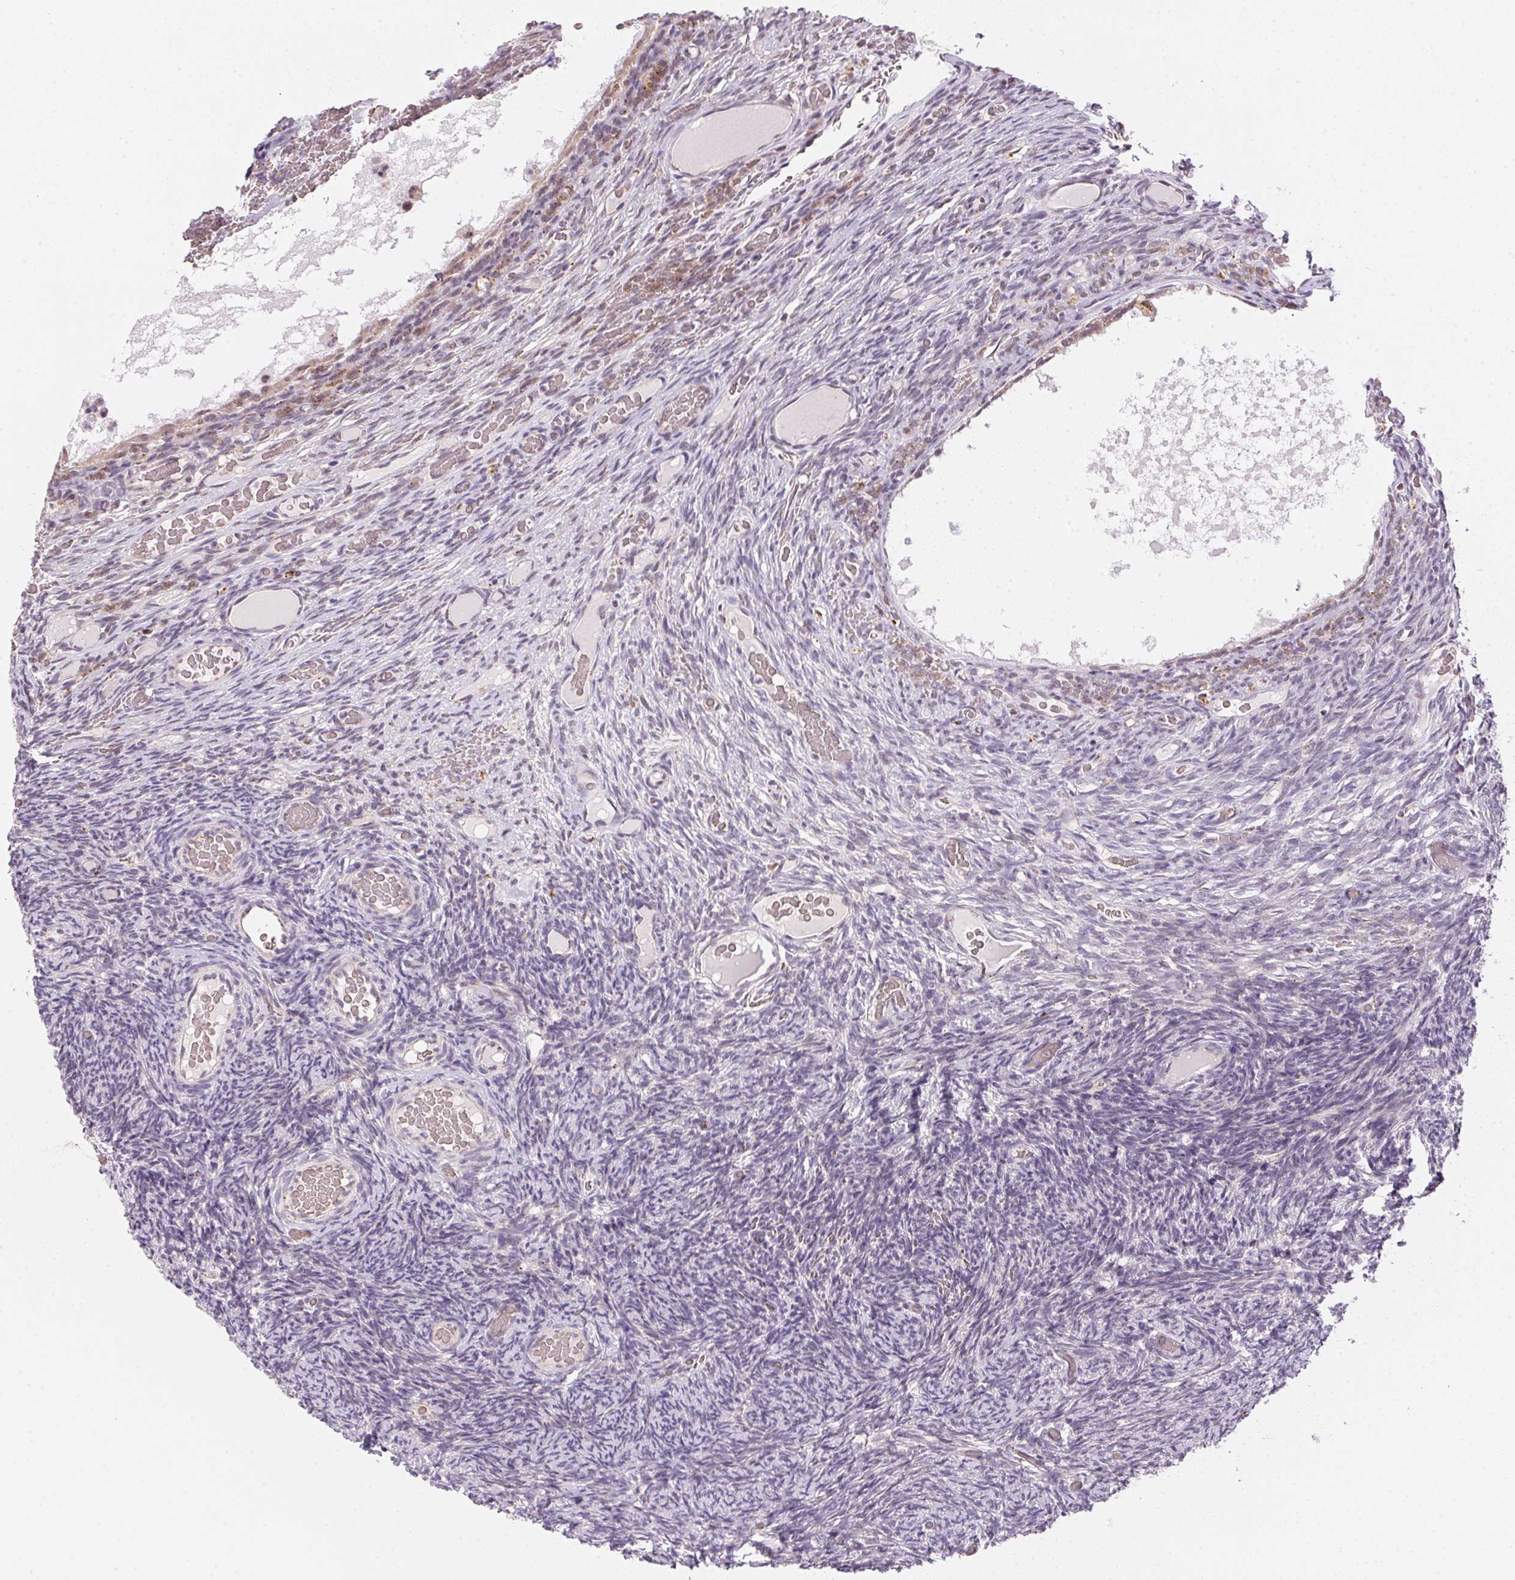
{"staining": {"intensity": "negative", "quantity": "none", "location": "none"}, "tissue": "ovary", "cell_type": "Ovarian stroma cells", "image_type": "normal", "snomed": [{"axis": "morphology", "description": "Normal tissue, NOS"}, {"axis": "topography", "description": "Ovary"}], "caption": "Protein analysis of normal ovary shows no significant staining in ovarian stroma cells. Brightfield microscopy of IHC stained with DAB (3,3'-diaminobenzidine) (brown) and hematoxylin (blue), captured at high magnification.", "gene": "METTL13", "patient": {"sex": "female", "age": 34}}